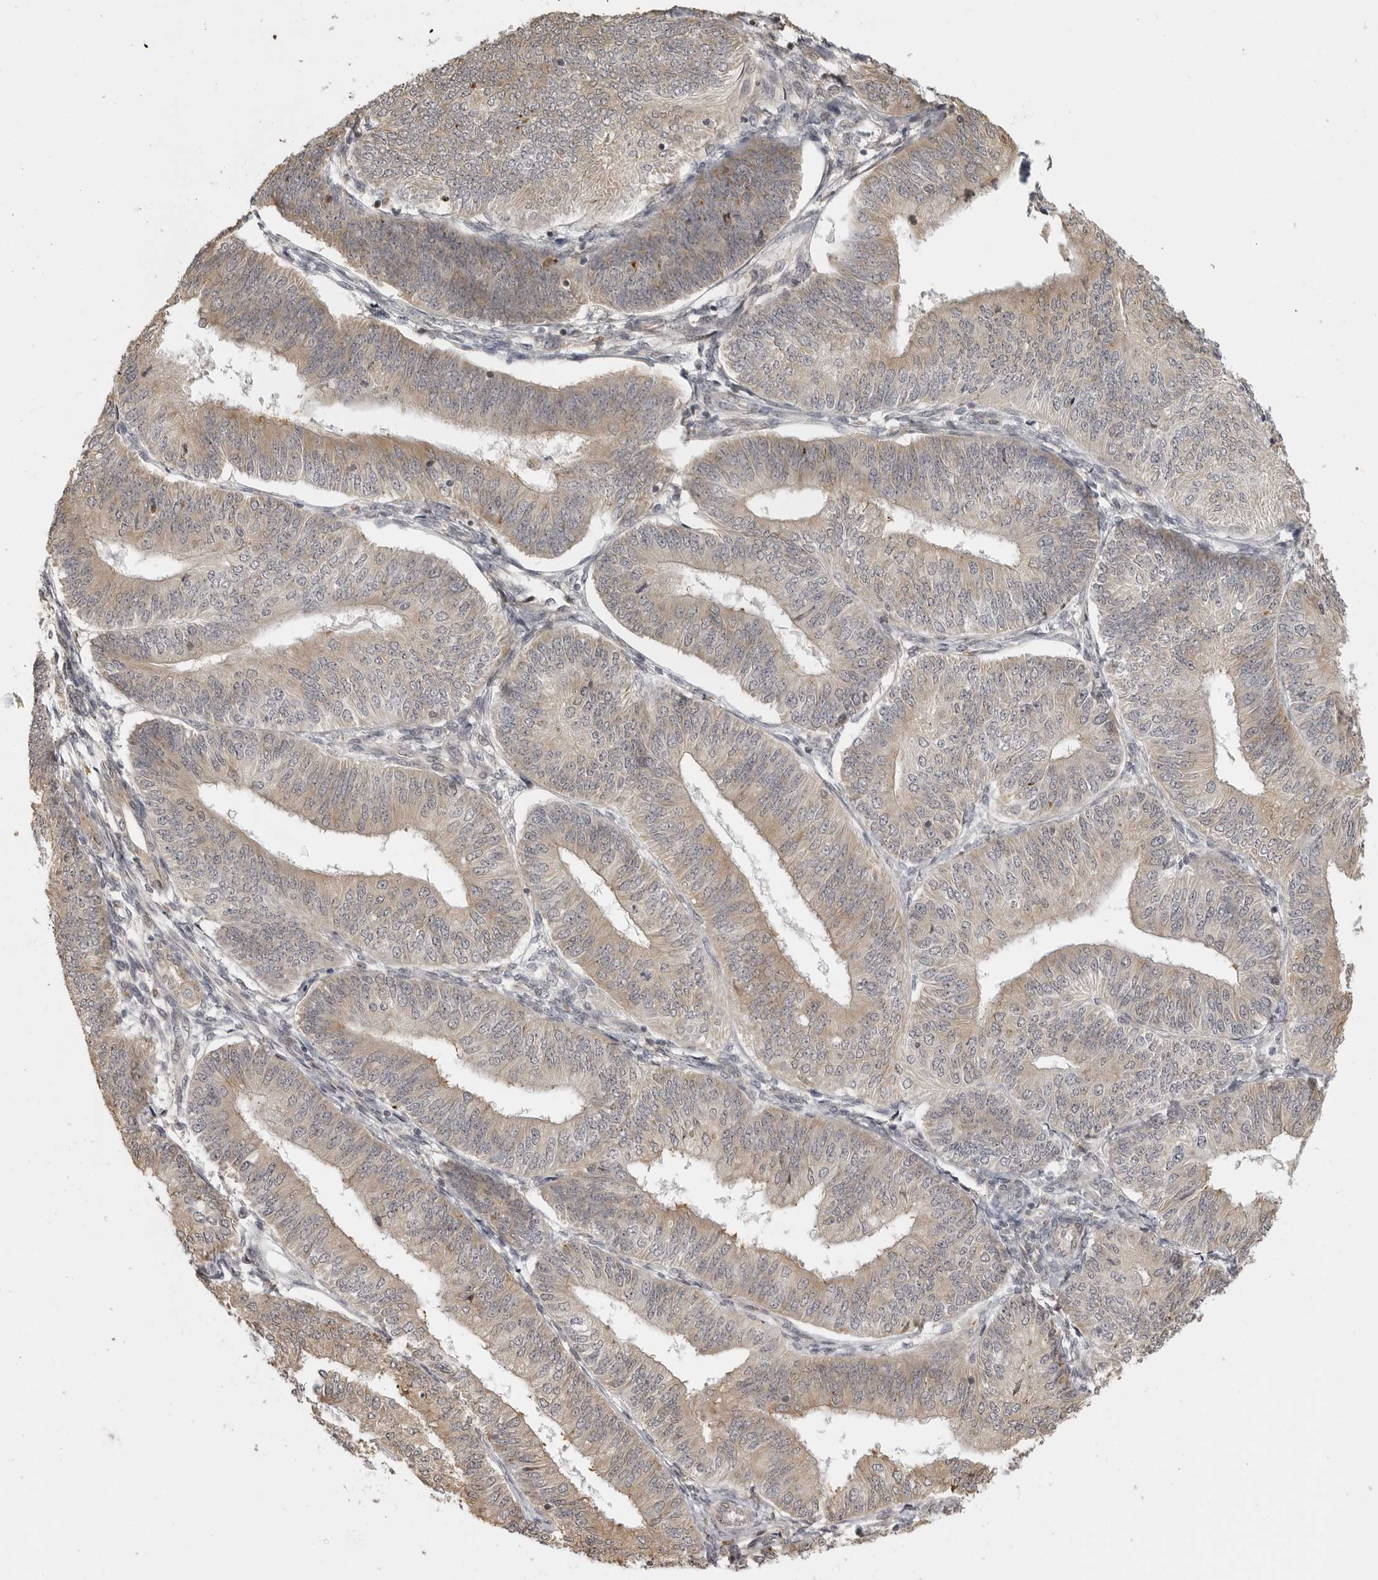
{"staining": {"intensity": "weak", "quantity": "25%-75%", "location": "cytoplasmic/membranous"}, "tissue": "endometrial cancer", "cell_type": "Tumor cells", "image_type": "cancer", "snomed": [{"axis": "morphology", "description": "Adenocarcinoma, NOS"}, {"axis": "topography", "description": "Endometrium"}], "caption": "A low amount of weak cytoplasmic/membranous staining is seen in approximately 25%-75% of tumor cells in endometrial adenocarcinoma tissue. The protein of interest is stained brown, and the nuclei are stained in blue (DAB IHC with brightfield microscopy, high magnification).", "gene": "IDO1", "patient": {"sex": "female", "age": 58}}